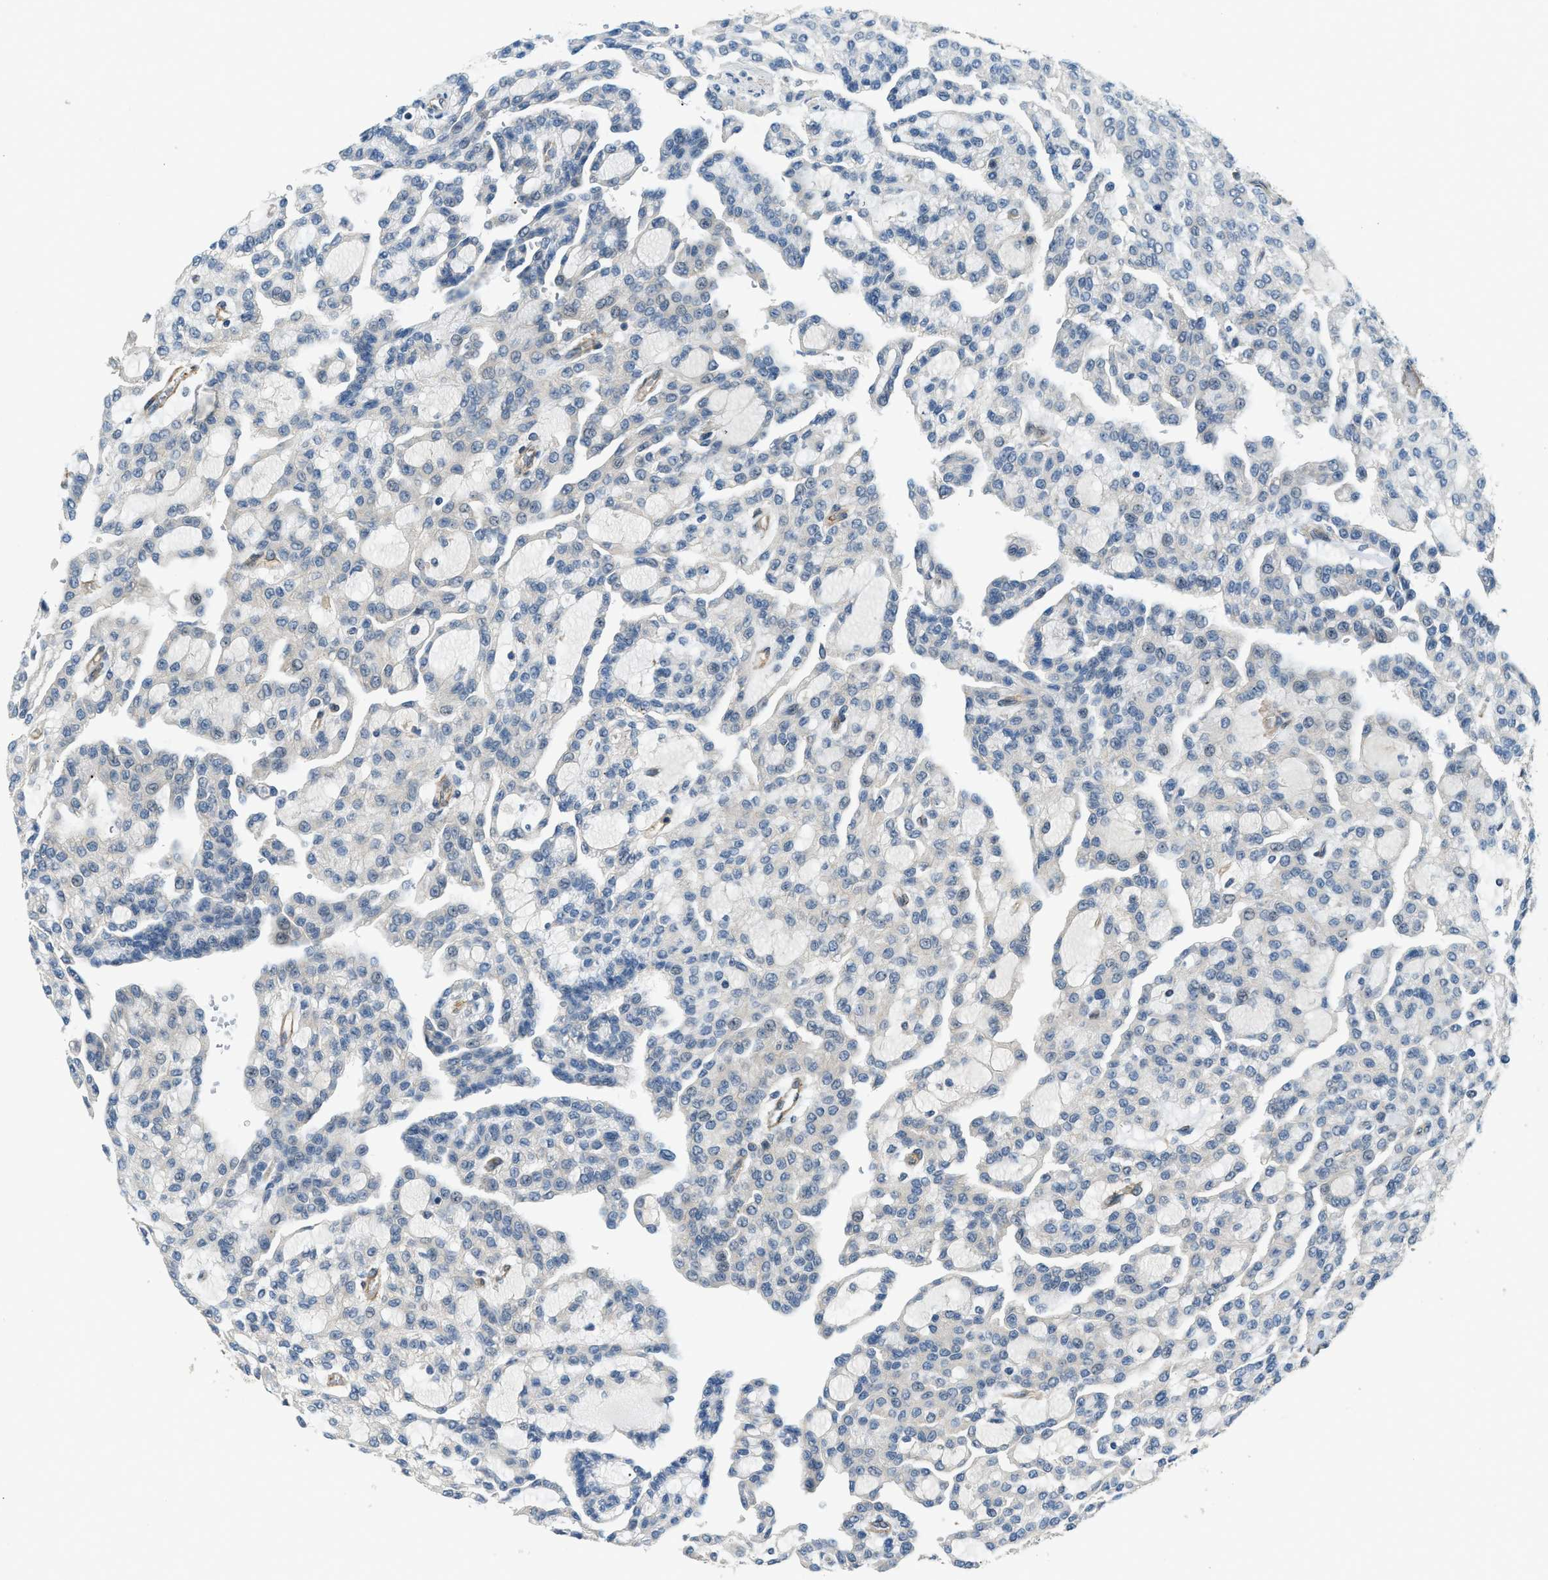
{"staining": {"intensity": "negative", "quantity": "none", "location": "none"}, "tissue": "renal cancer", "cell_type": "Tumor cells", "image_type": "cancer", "snomed": [{"axis": "morphology", "description": "Adenocarcinoma, NOS"}, {"axis": "topography", "description": "Kidney"}], "caption": "Immunohistochemical staining of renal cancer shows no significant positivity in tumor cells. Nuclei are stained in blue.", "gene": "CGN", "patient": {"sex": "male", "age": 63}}